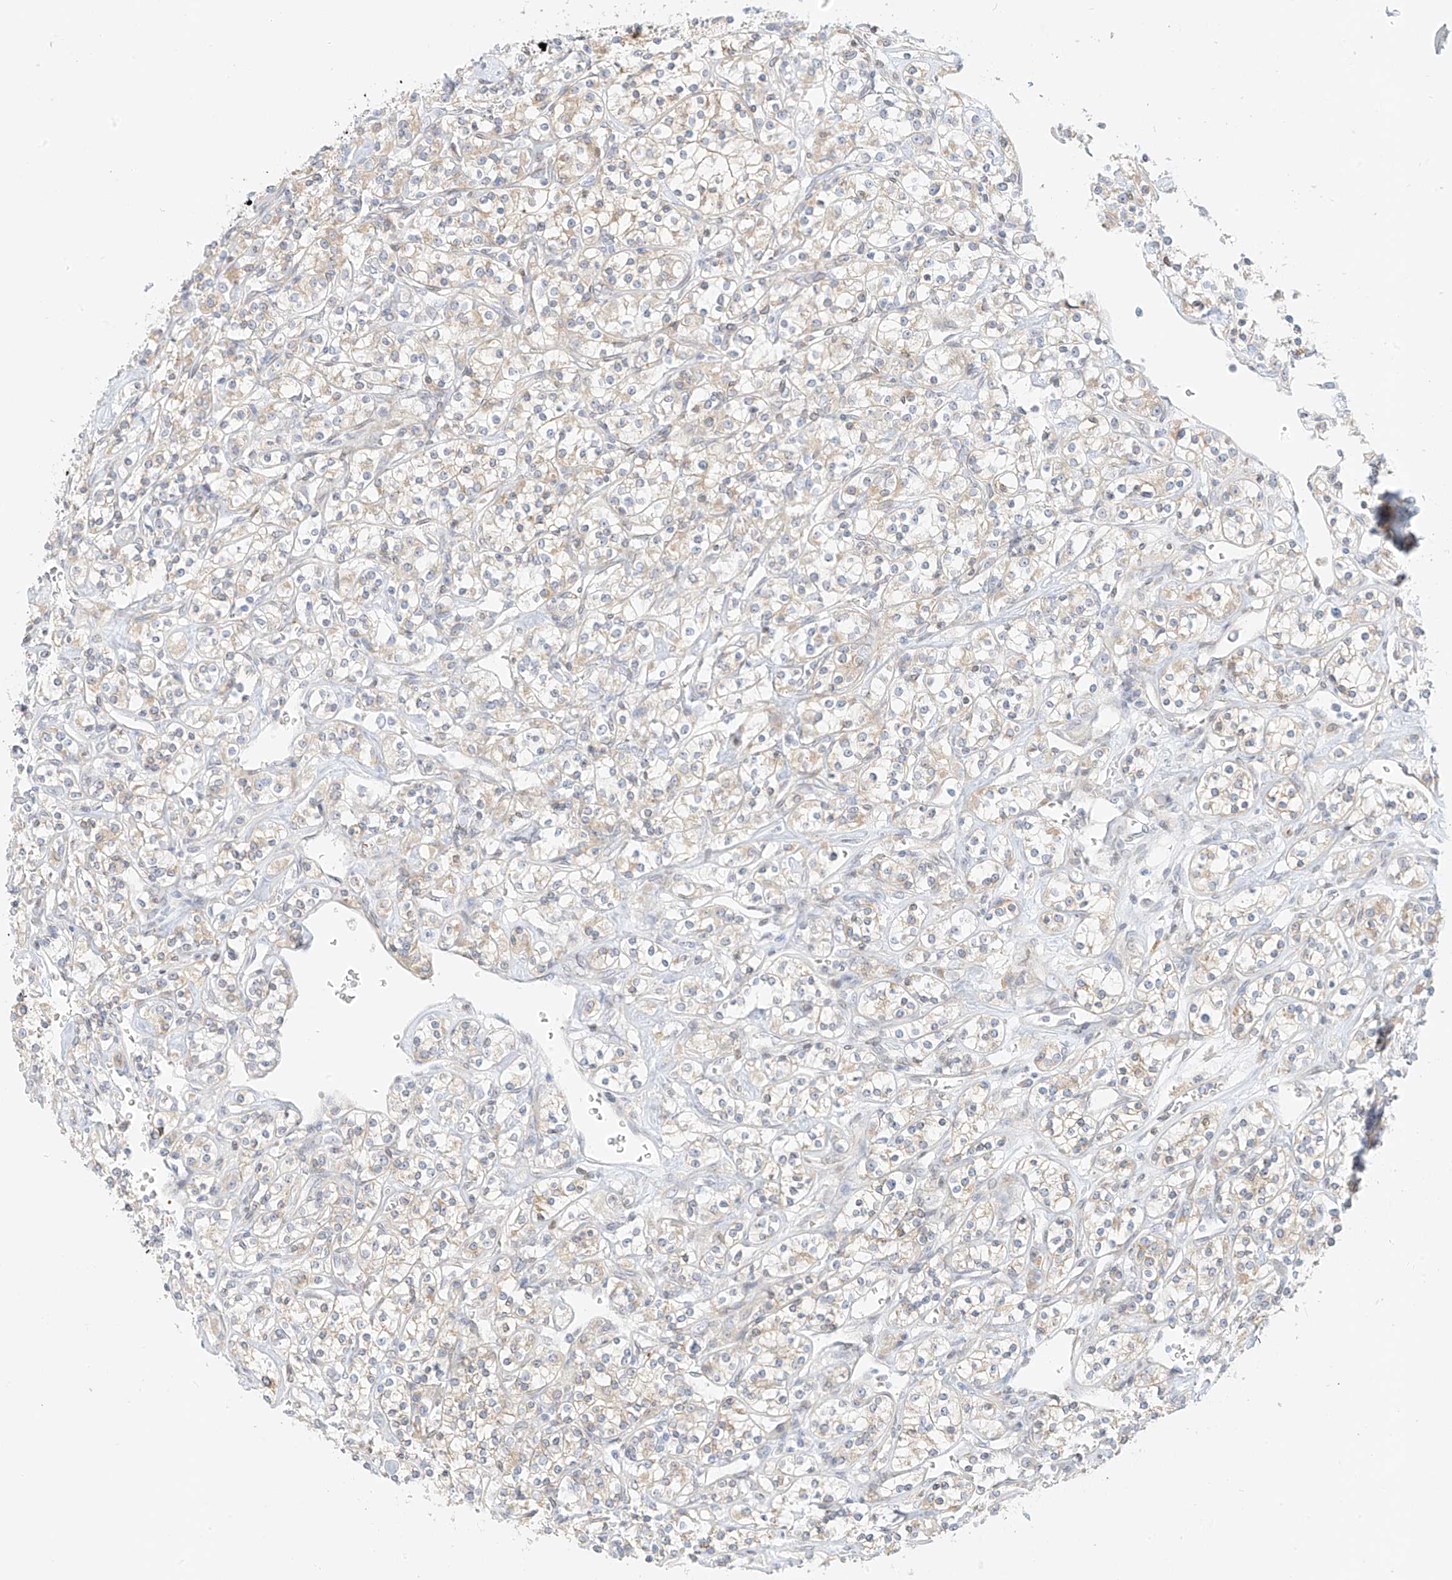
{"staining": {"intensity": "weak", "quantity": "25%-75%", "location": "cytoplasmic/membranous"}, "tissue": "renal cancer", "cell_type": "Tumor cells", "image_type": "cancer", "snomed": [{"axis": "morphology", "description": "Adenocarcinoma, NOS"}, {"axis": "topography", "description": "Kidney"}], "caption": "Brown immunohistochemical staining in adenocarcinoma (renal) shows weak cytoplasmic/membranous staining in about 25%-75% of tumor cells. (DAB IHC with brightfield microscopy, high magnification).", "gene": "PCYOX1", "patient": {"sex": "male", "age": 77}}